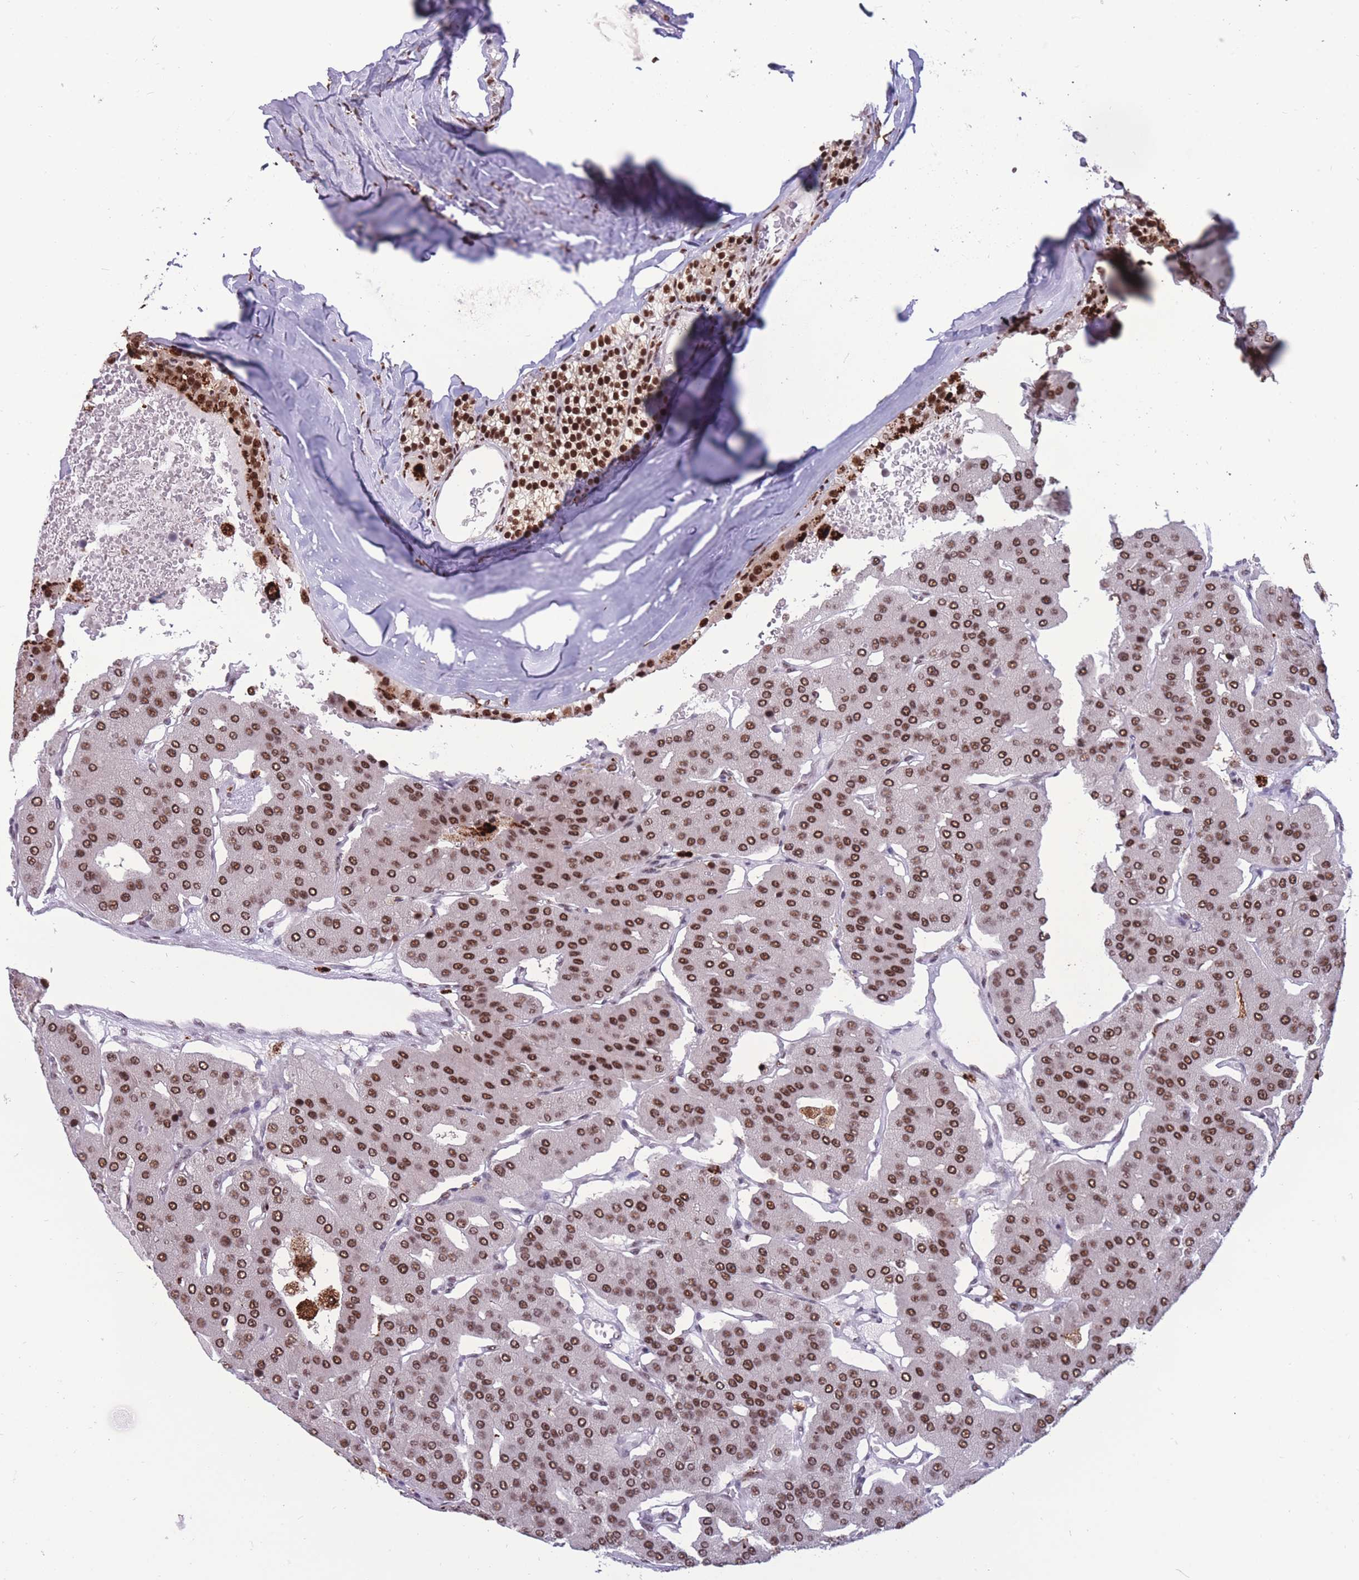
{"staining": {"intensity": "moderate", "quantity": ">75%", "location": "nuclear"}, "tissue": "parathyroid gland", "cell_type": "Glandular cells", "image_type": "normal", "snomed": [{"axis": "morphology", "description": "Normal tissue, NOS"}, {"axis": "morphology", "description": "Adenoma, NOS"}, {"axis": "topography", "description": "Parathyroid gland"}], "caption": "The histopathology image demonstrates immunohistochemical staining of normal parathyroid gland. There is moderate nuclear staining is present in about >75% of glandular cells.", "gene": "PRPF19", "patient": {"sex": "female", "age": 86}}